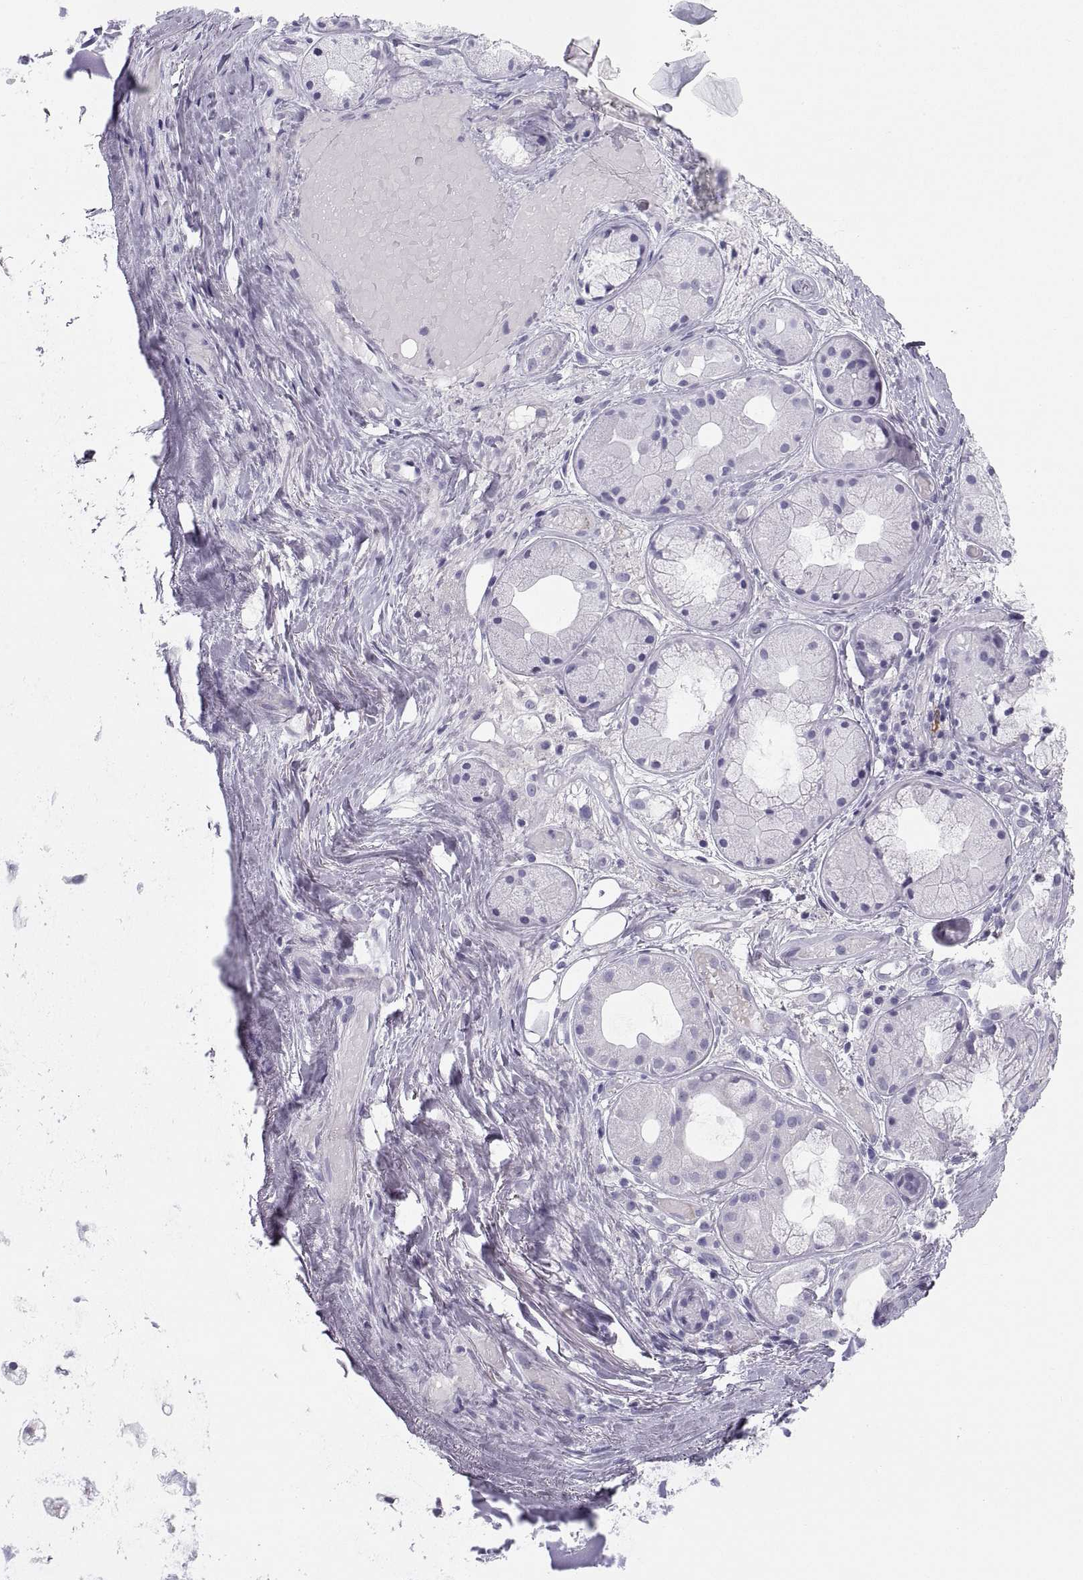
{"staining": {"intensity": "negative", "quantity": "none", "location": "none"}, "tissue": "adipose tissue", "cell_type": "Adipocytes", "image_type": "normal", "snomed": [{"axis": "morphology", "description": "Normal tissue, NOS"}, {"axis": "topography", "description": "Cartilage tissue"}], "caption": "Histopathology image shows no protein positivity in adipocytes of benign adipose tissue.", "gene": "MAGEB2", "patient": {"sex": "male", "age": 62}}